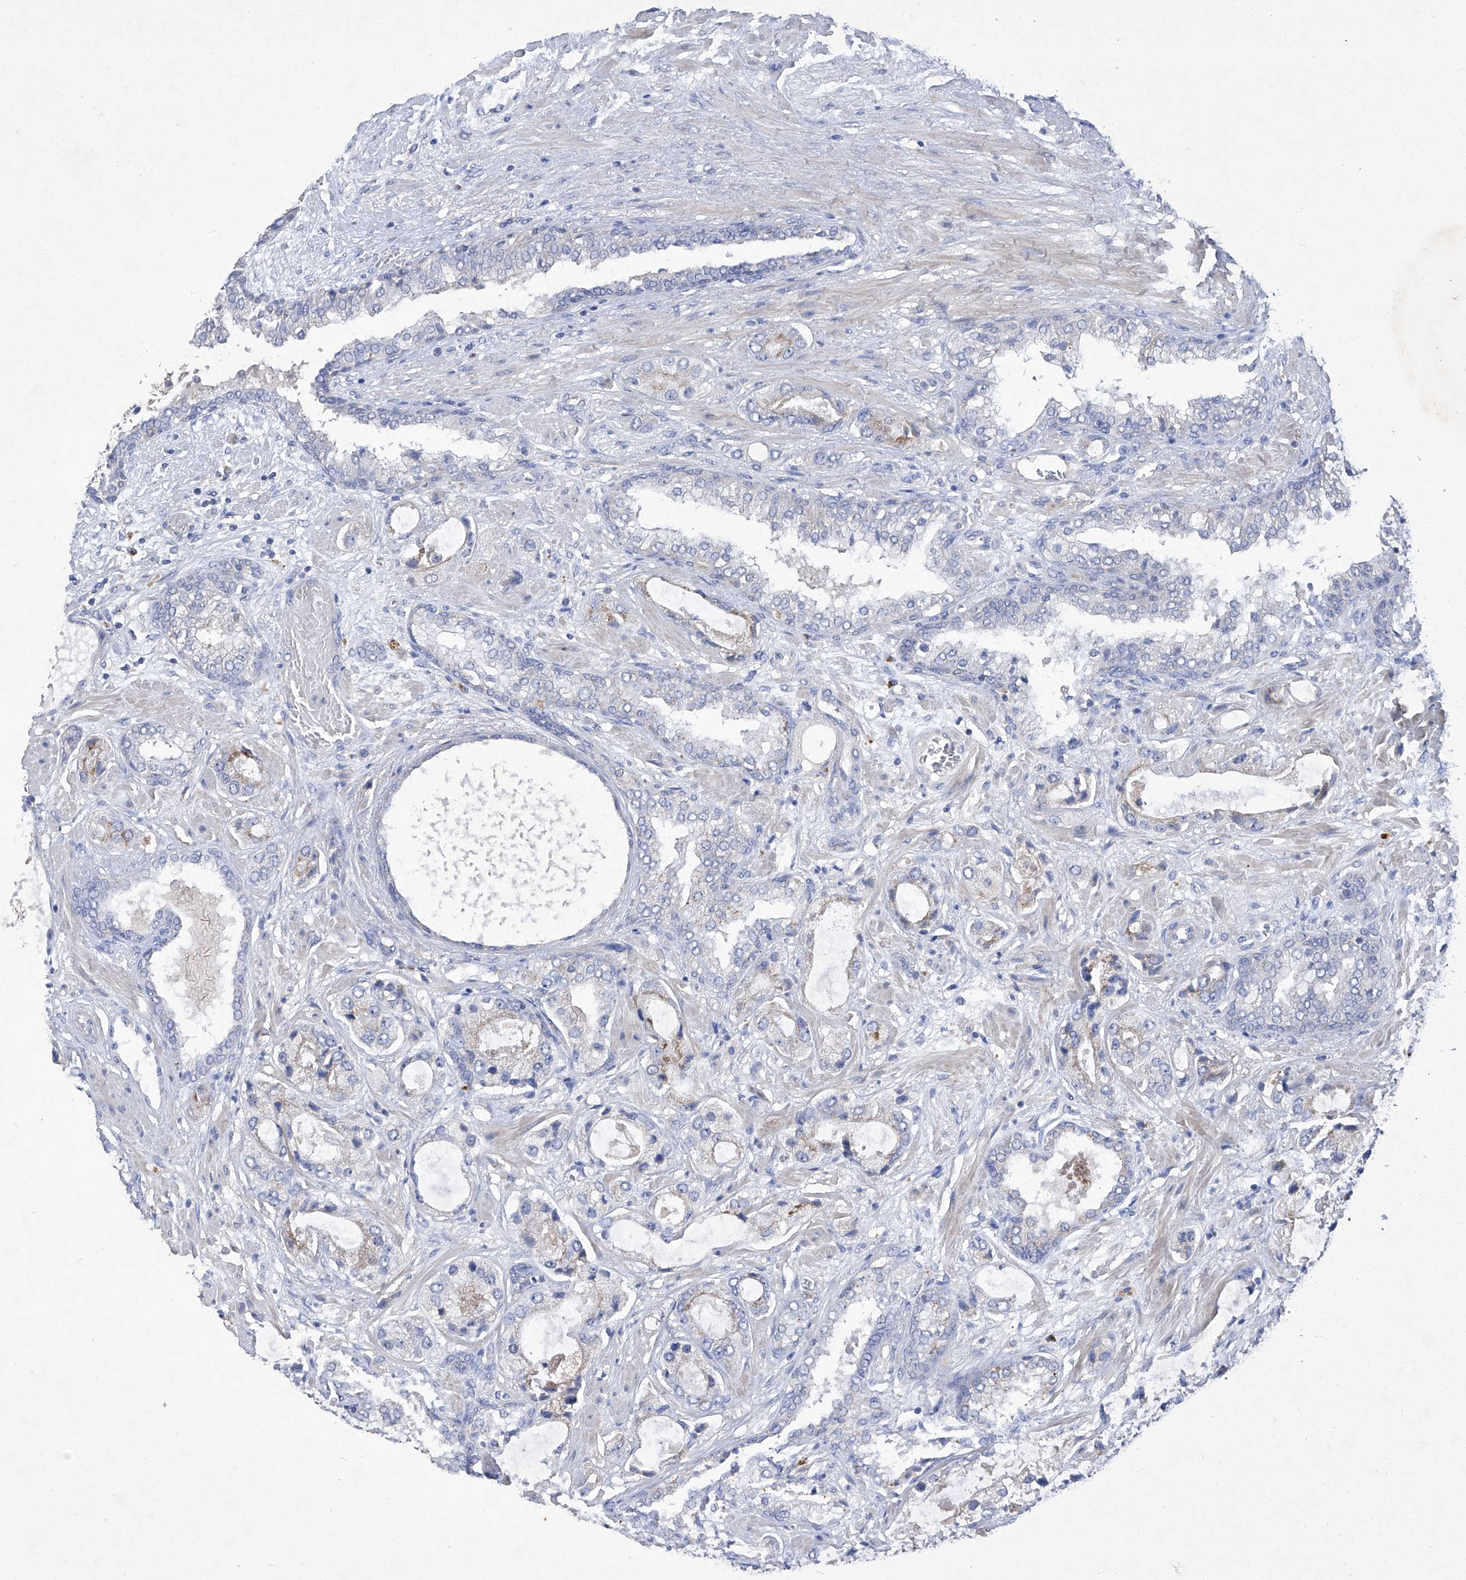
{"staining": {"intensity": "weak", "quantity": "<25%", "location": "cytoplasmic/membranous"}, "tissue": "prostate cancer", "cell_type": "Tumor cells", "image_type": "cancer", "snomed": [{"axis": "morphology", "description": "Normal tissue, NOS"}, {"axis": "morphology", "description": "Adenocarcinoma, High grade"}, {"axis": "topography", "description": "Prostate"}, {"axis": "topography", "description": "Peripheral nerve tissue"}], "caption": "Photomicrograph shows no protein positivity in tumor cells of prostate high-grade adenocarcinoma tissue.", "gene": "SBK2", "patient": {"sex": "male", "age": 59}}